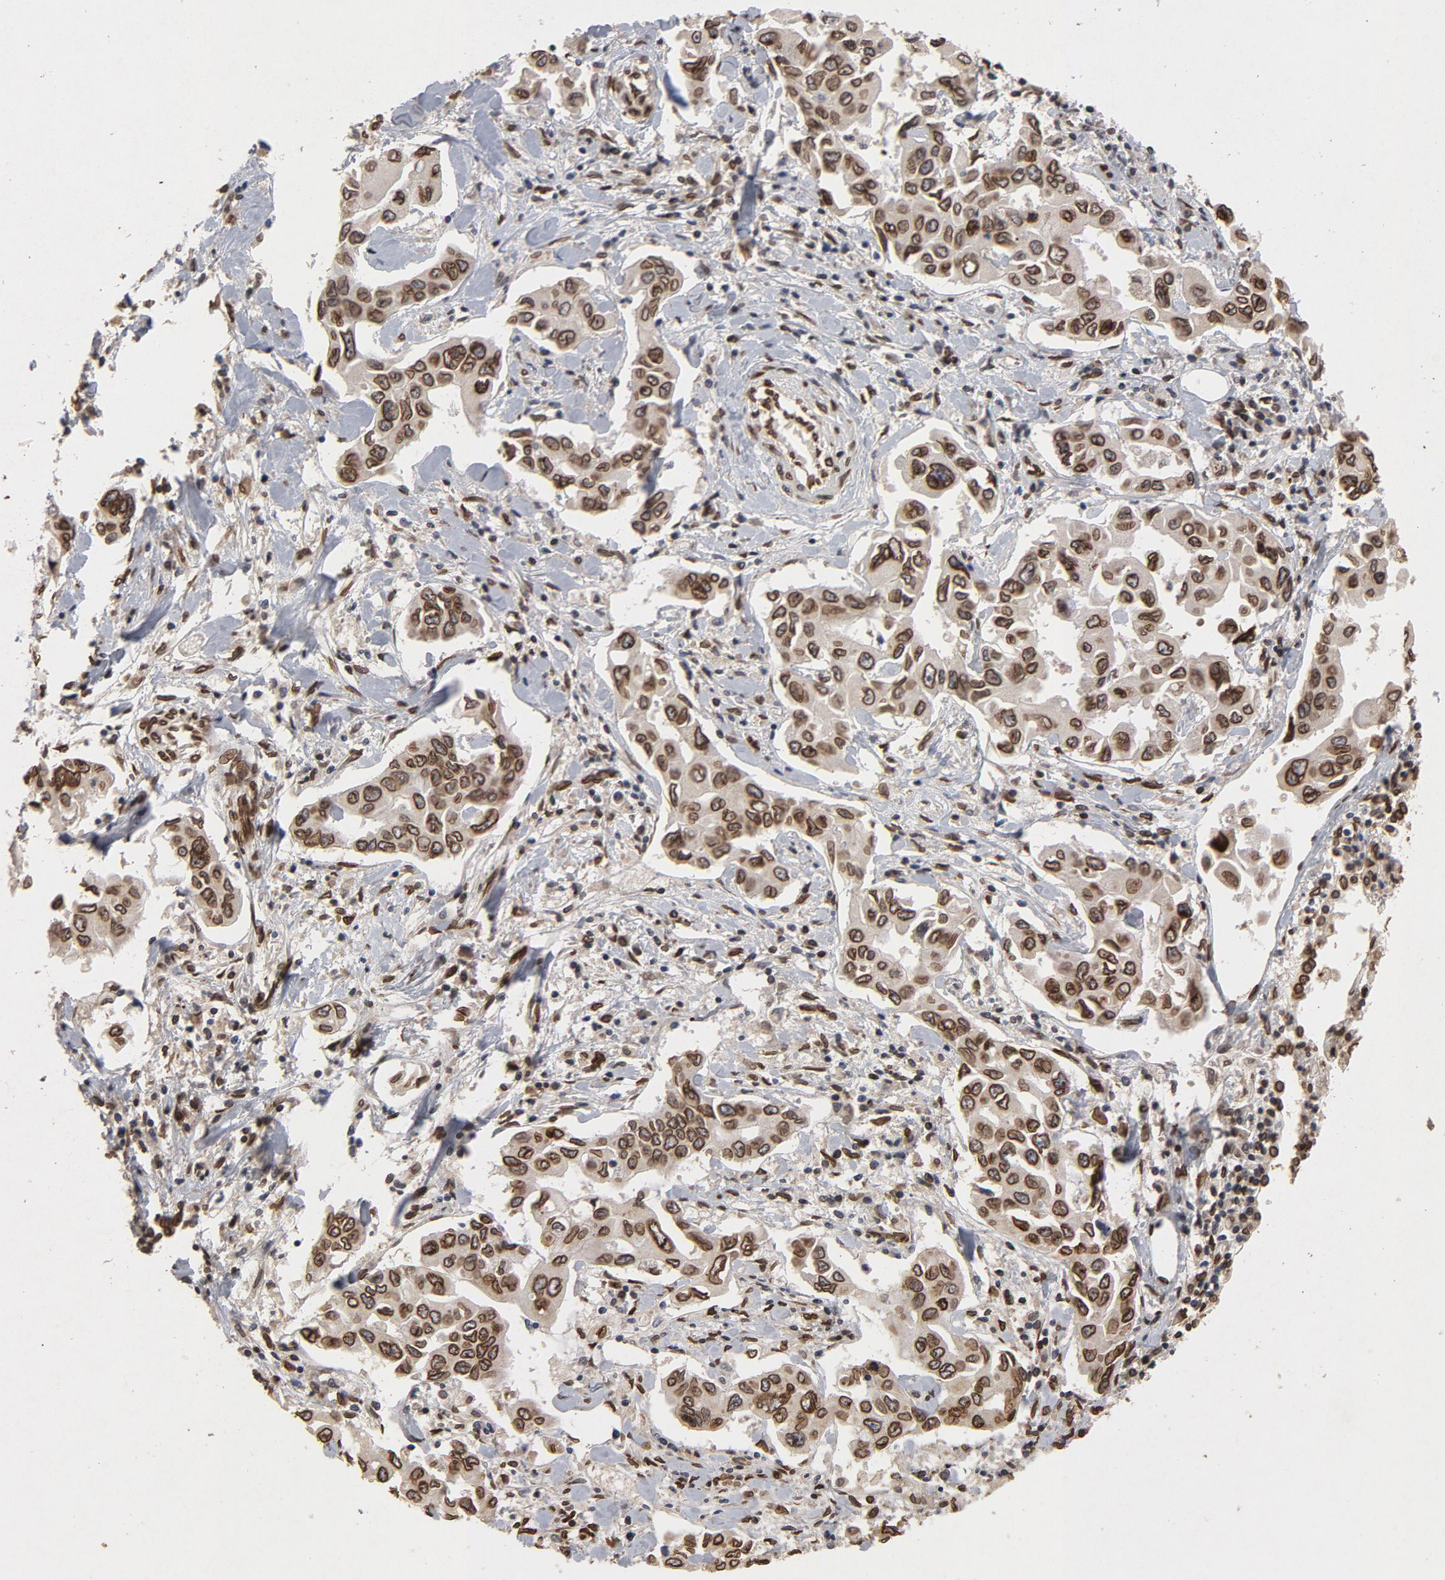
{"staining": {"intensity": "strong", "quantity": ">75%", "location": "cytoplasmic/membranous,nuclear"}, "tissue": "lung cancer", "cell_type": "Tumor cells", "image_type": "cancer", "snomed": [{"axis": "morphology", "description": "Adenocarcinoma, NOS"}, {"axis": "topography", "description": "Lymph node"}, {"axis": "topography", "description": "Lung"}], "caption": "A micrograph showing strong cytoplasmic/membranous and nuclear staining in approximately >75% of tumor cells in lung adenocarcinoma, as visualized by brown immunohistochemical staining.", "gene": "LMNA", "patient": {"sex": "male", "age": 64}}